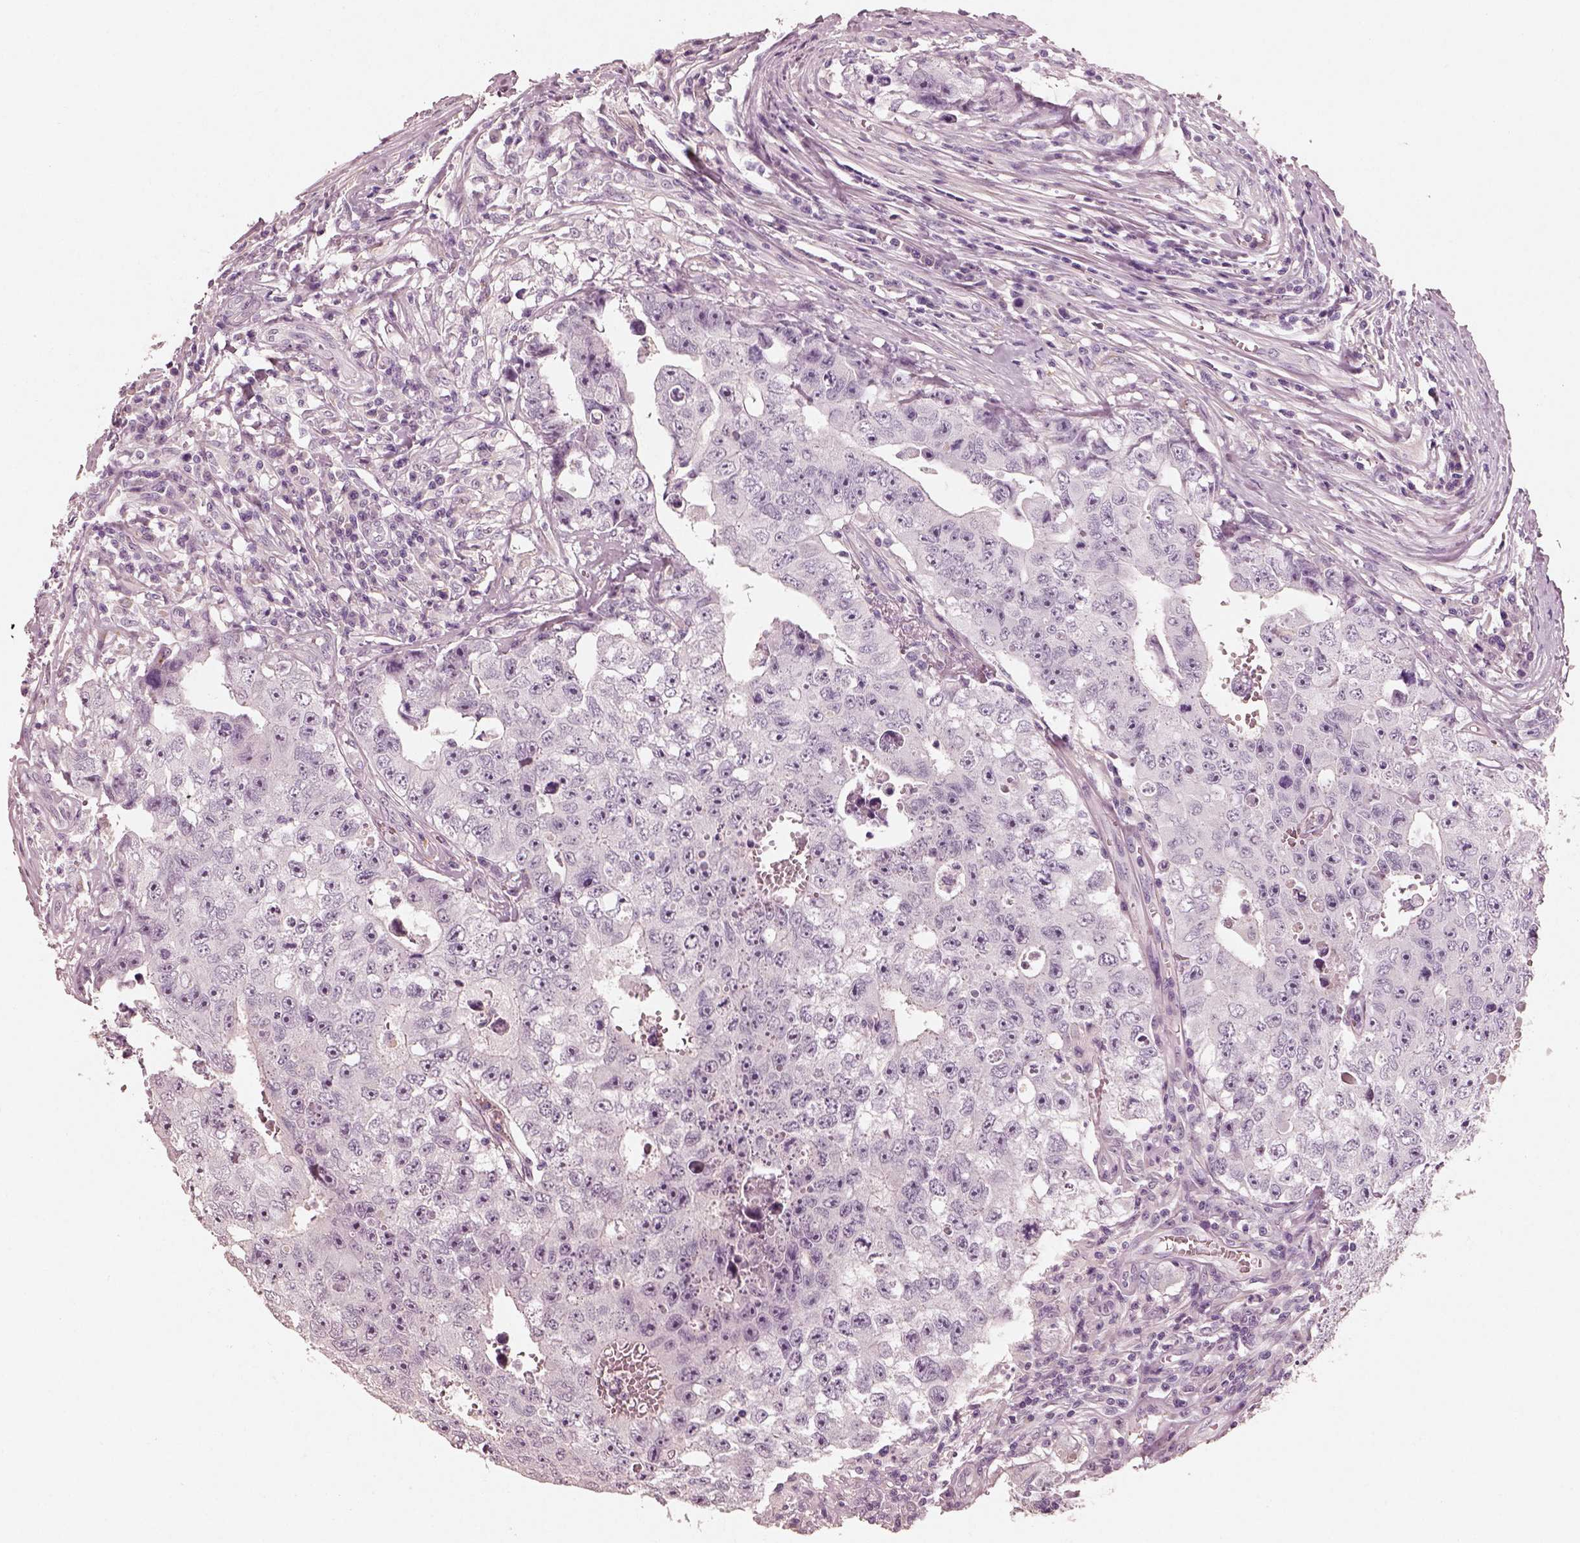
{"staining": {"intensity": "negative", "quantity": "none", "location": "none"}, "tissue": "testis cancer", "cell_type": "Tumor cells", "image_type": "cancer", "snomed": [{"axis": "morphology", "description": "Carcinoma, Embryonal, NOS"}, {"axis": "topography", "description": "Testis"}], "caption": "There is no significant expression in tumor cells of testis embryonal carcinoma.", "gene": "RS1", "patient": {"sex": "male", "age": 36}}